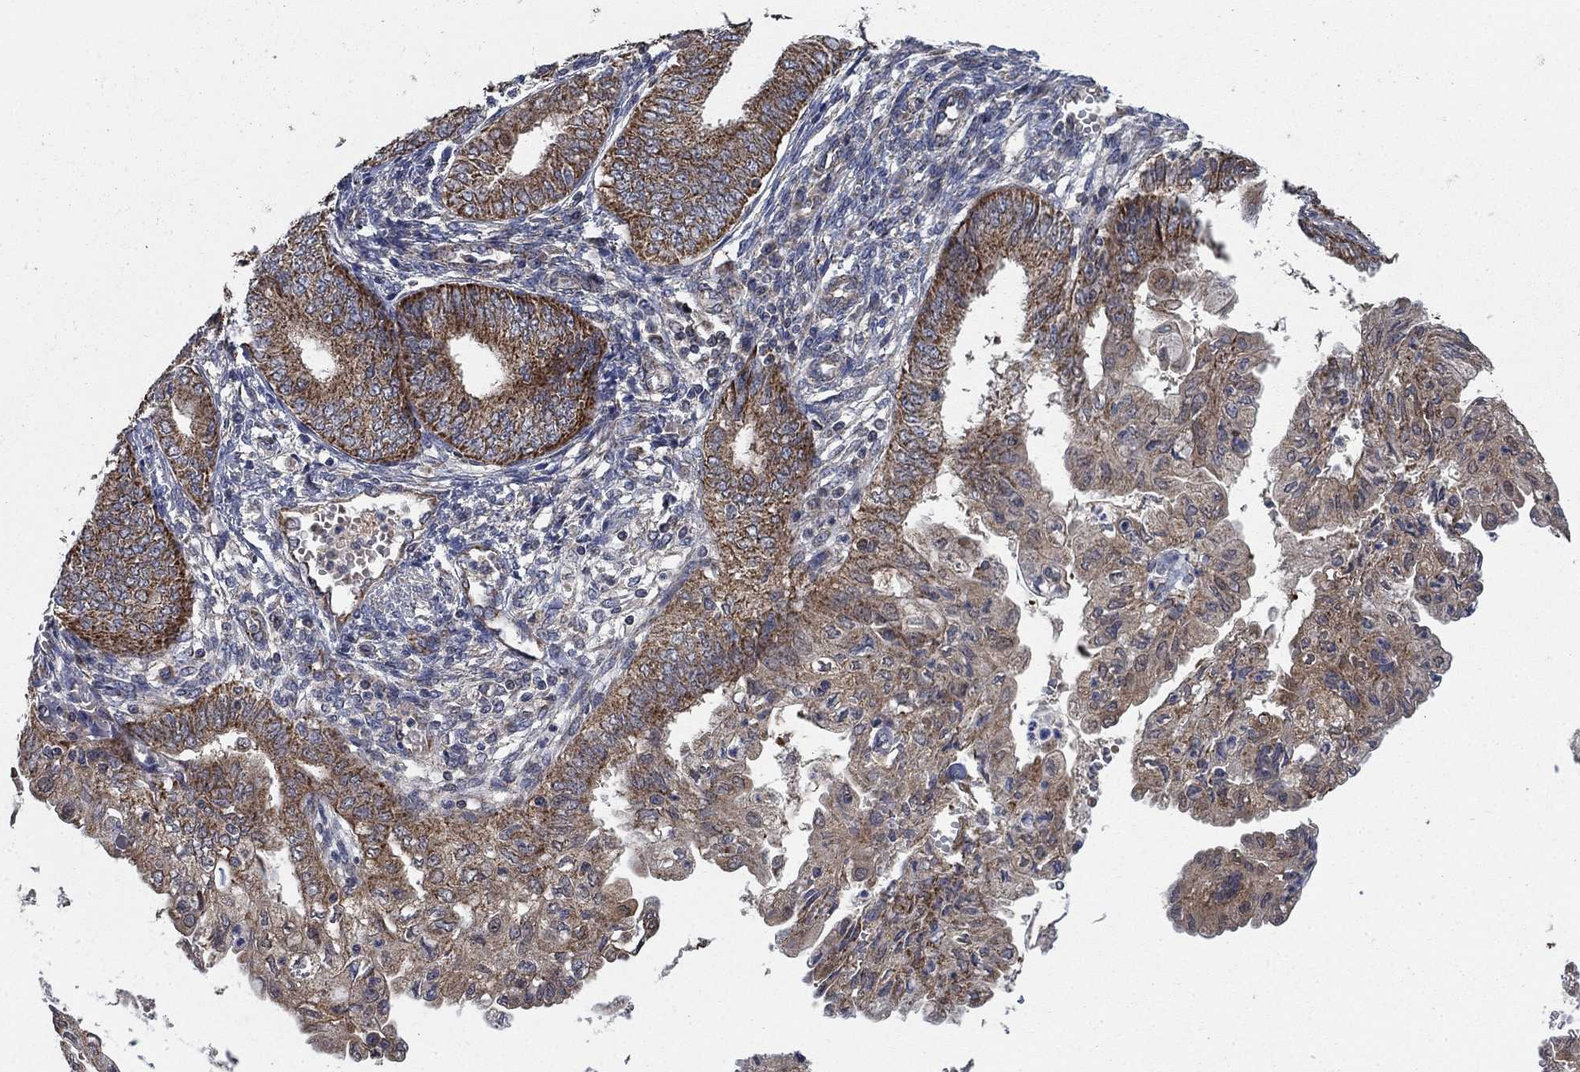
{"staining": {"intensity": "moderate", "quantity": ">75%", "location": "cytoplasmic/membranous"}, "tissue": "endometrial cancer", "cell_type": "Tumor cells", "image_type": "cancer", "snomed": [{"axis": "morphology", "description": "Adenocarcinoma, NOS"}, {"axis": "topography", "description": "Endometrium"}], "caption": "Approximately >75% of tumor cells in endometrial cancer (adenocarcinoma) exhibit moderate cytoplasmic/membranous protein staining as visualized by brown immunohistochemical staining.", "gene": "NME7", "patient": {"sex": "female", "age": 68}}